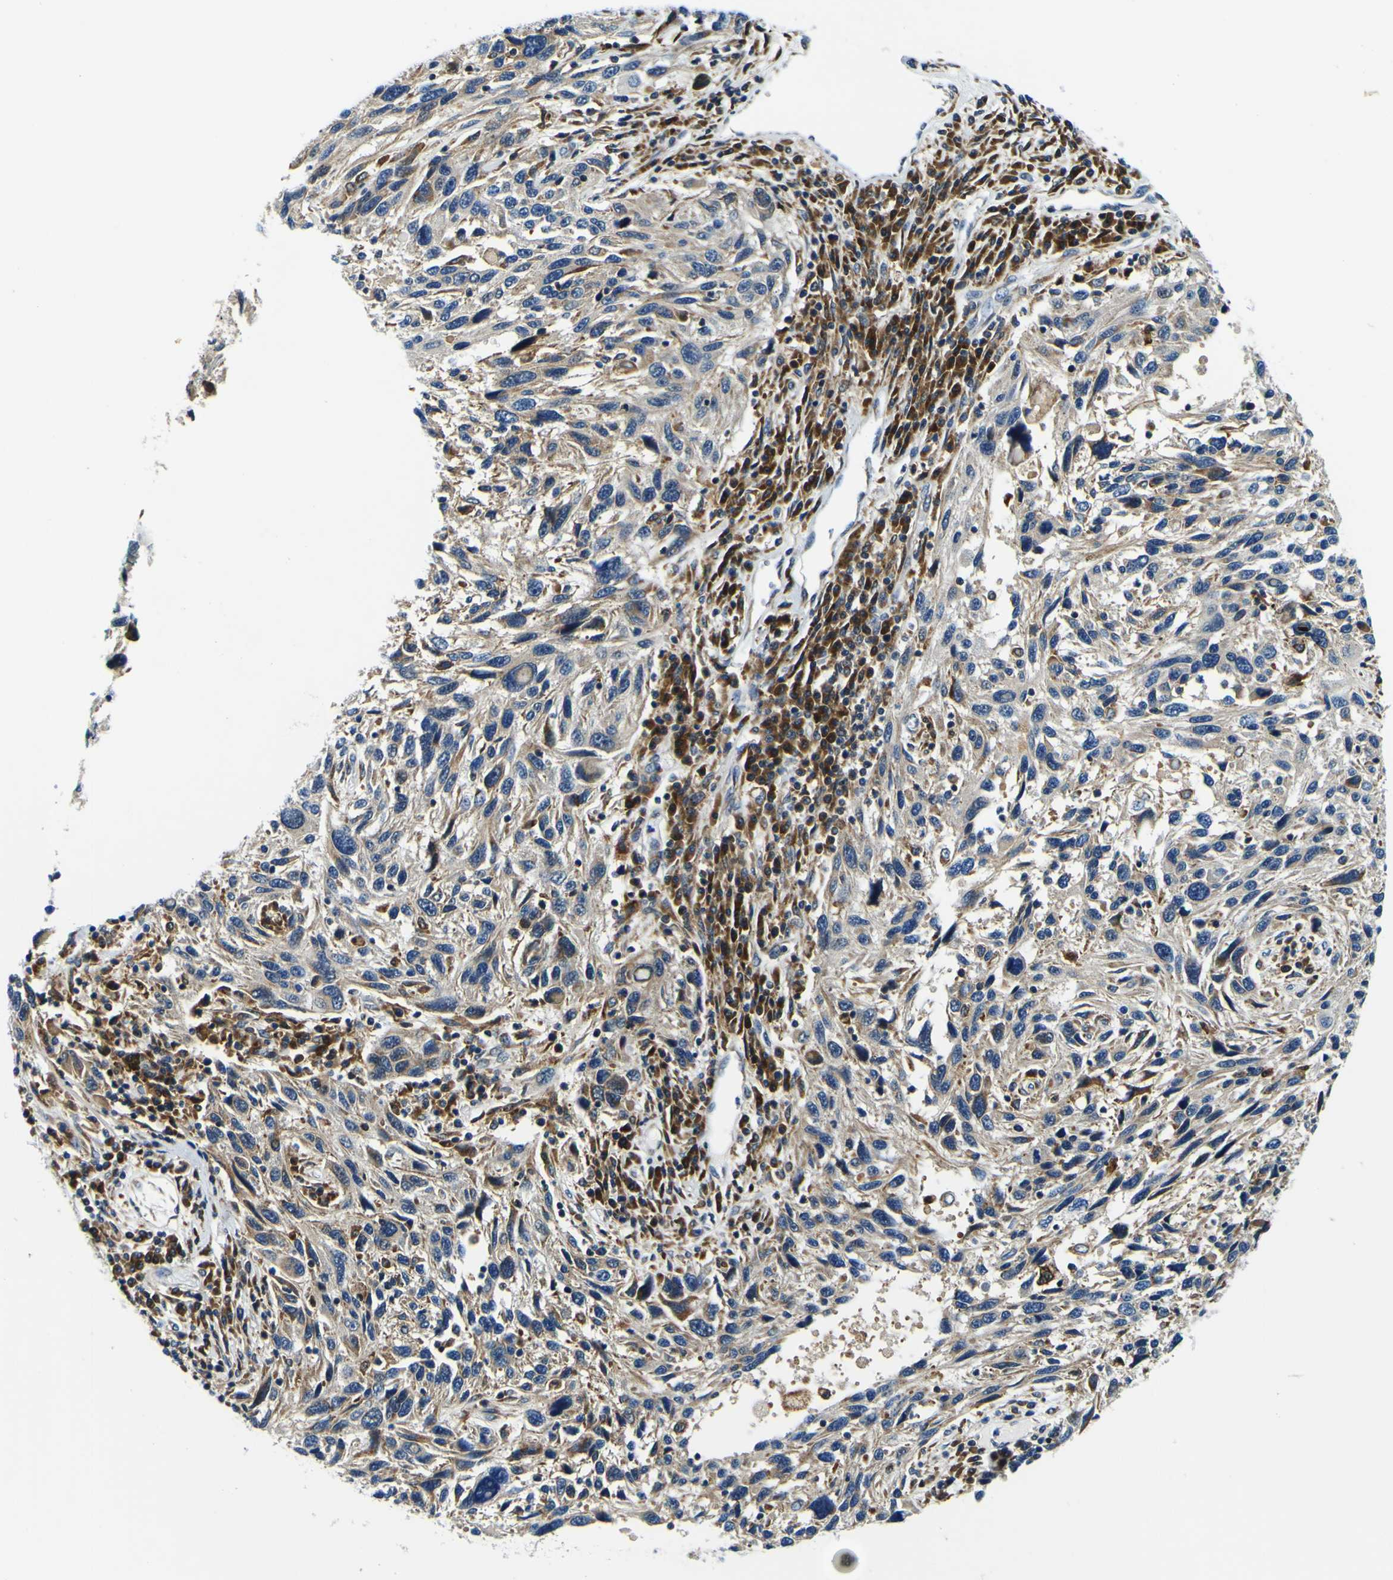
{"staining": {"intensity": "weak", "quantity": "<25%", "location": "cytoplasmic/membranous"}, "tissue": "melanoma", "cell_type": "Tumor cells", "image_type": "cancer", "snomed": [{"axis": "morphology", "description": "Malignant melanoma, NOS"}, {"axis": "topography", "description": "Skin"}], "caption": "DAB (3,3'-diaminobenzidine) immunohistochemical staining of human melanoma shows no significant positivity in tumor cells. (DAB immunohistochemistry with hematoxylin counter stain).", "gene": "NLRP3", "patient": {"sex": "male", "age": 53}}